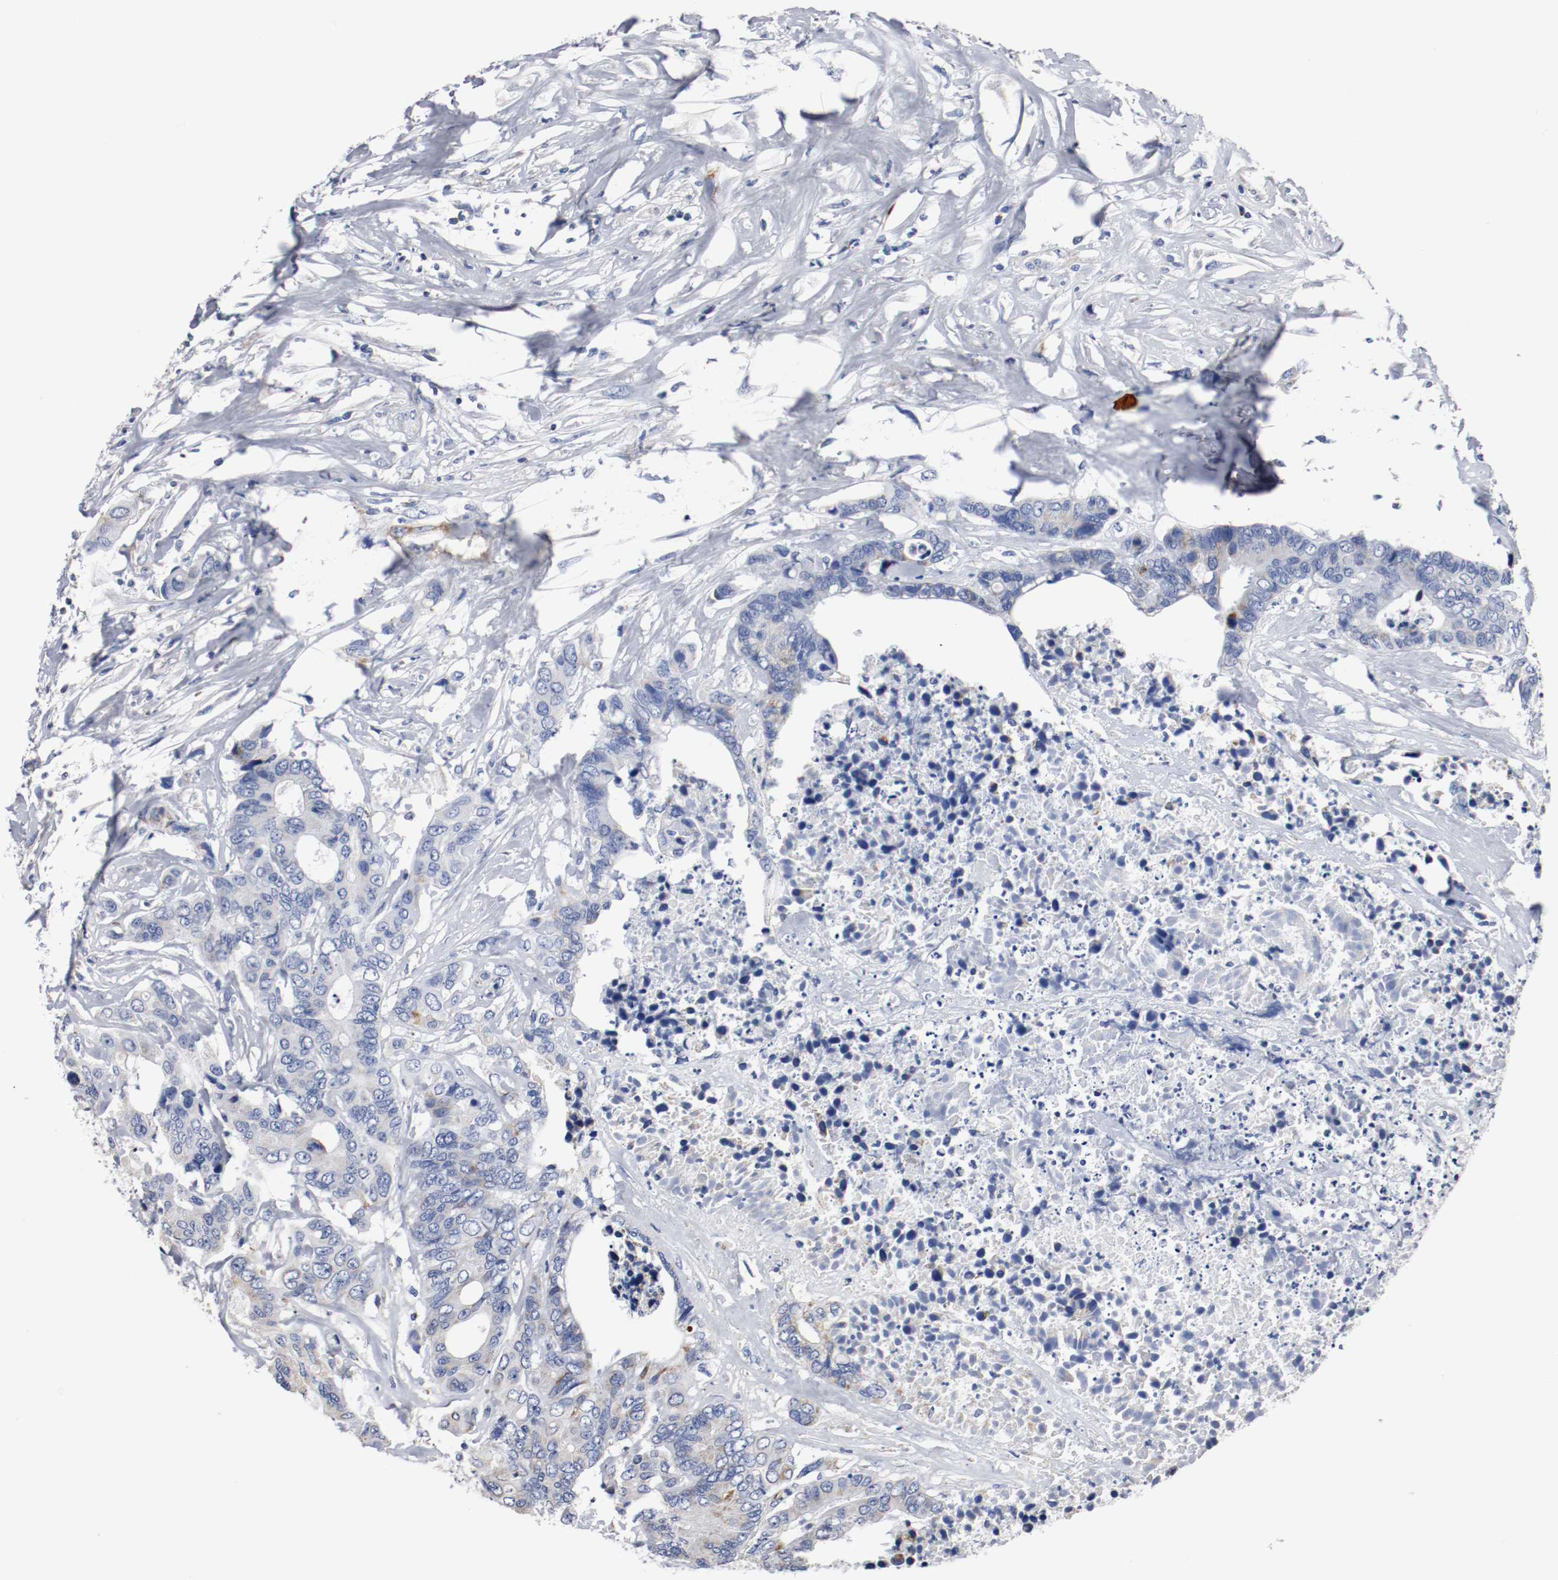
{"staining": {"intensity": "moderate", "quantity": ">75%", "location": "cytoplasmic/membranous"}, "tissue": "colorectal cancer", "cell_type": "Tumor cells", "image_type": "cancer", "snomed": [{"axis": "morphology", "description": "Adenocarcinoma, NOS"}, {"axis": "topography", "description": "Rectum"}], "caption": "The image demonstrates staining of colorectal cancer, revealing moderate cytoplasmic/membranous protein staining (brown color) within tumor cells. (IHC, brightfield microscopy, high magnification).", "gene": "TUBD1", "patient": {"sex": "male", "age": 55}}